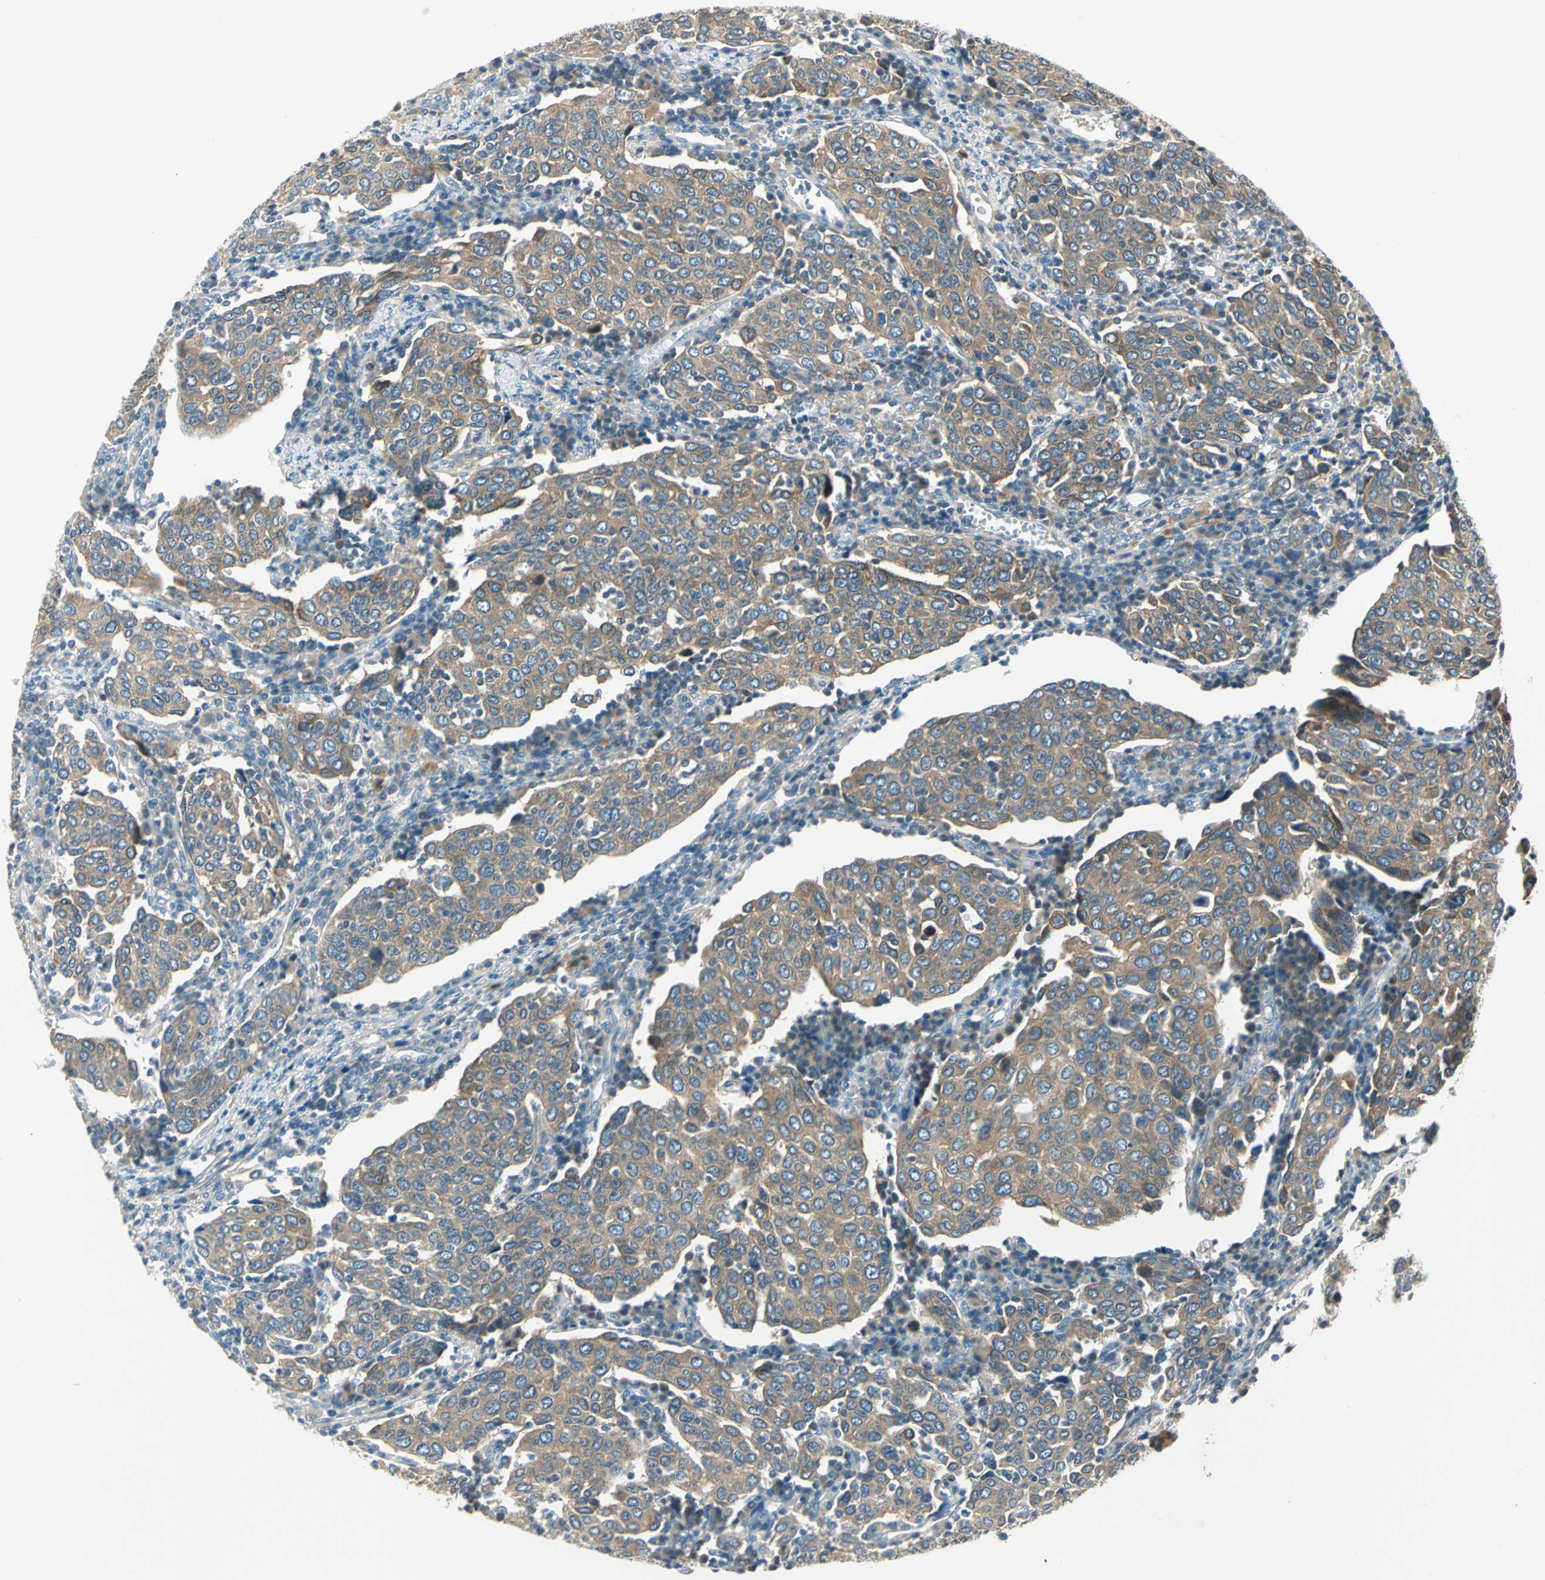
{"staining": {"intensity": "moderate", "quantity": ">75%", "location": "cytoplasmic/membranous"}, "tissue": "cervical cancer", "cell_type": "Tumor cells", "image_type": "cancer", "snomed": [{"axis": "morphology", "description": "Squamous cell carcinoma, NOS"}, {"axis": "topography", "description": "Cervix"}], "caption": "Immunohistochemistry histopathology image of human cervical cancer stained for a protein (brown), which demonstrates medium levels of moderate cytoplasmic/membranous positivity in about >75% of tumor cells.", "gene": "PRKAA1", "patient": {"sex": "female", "age": 40}}